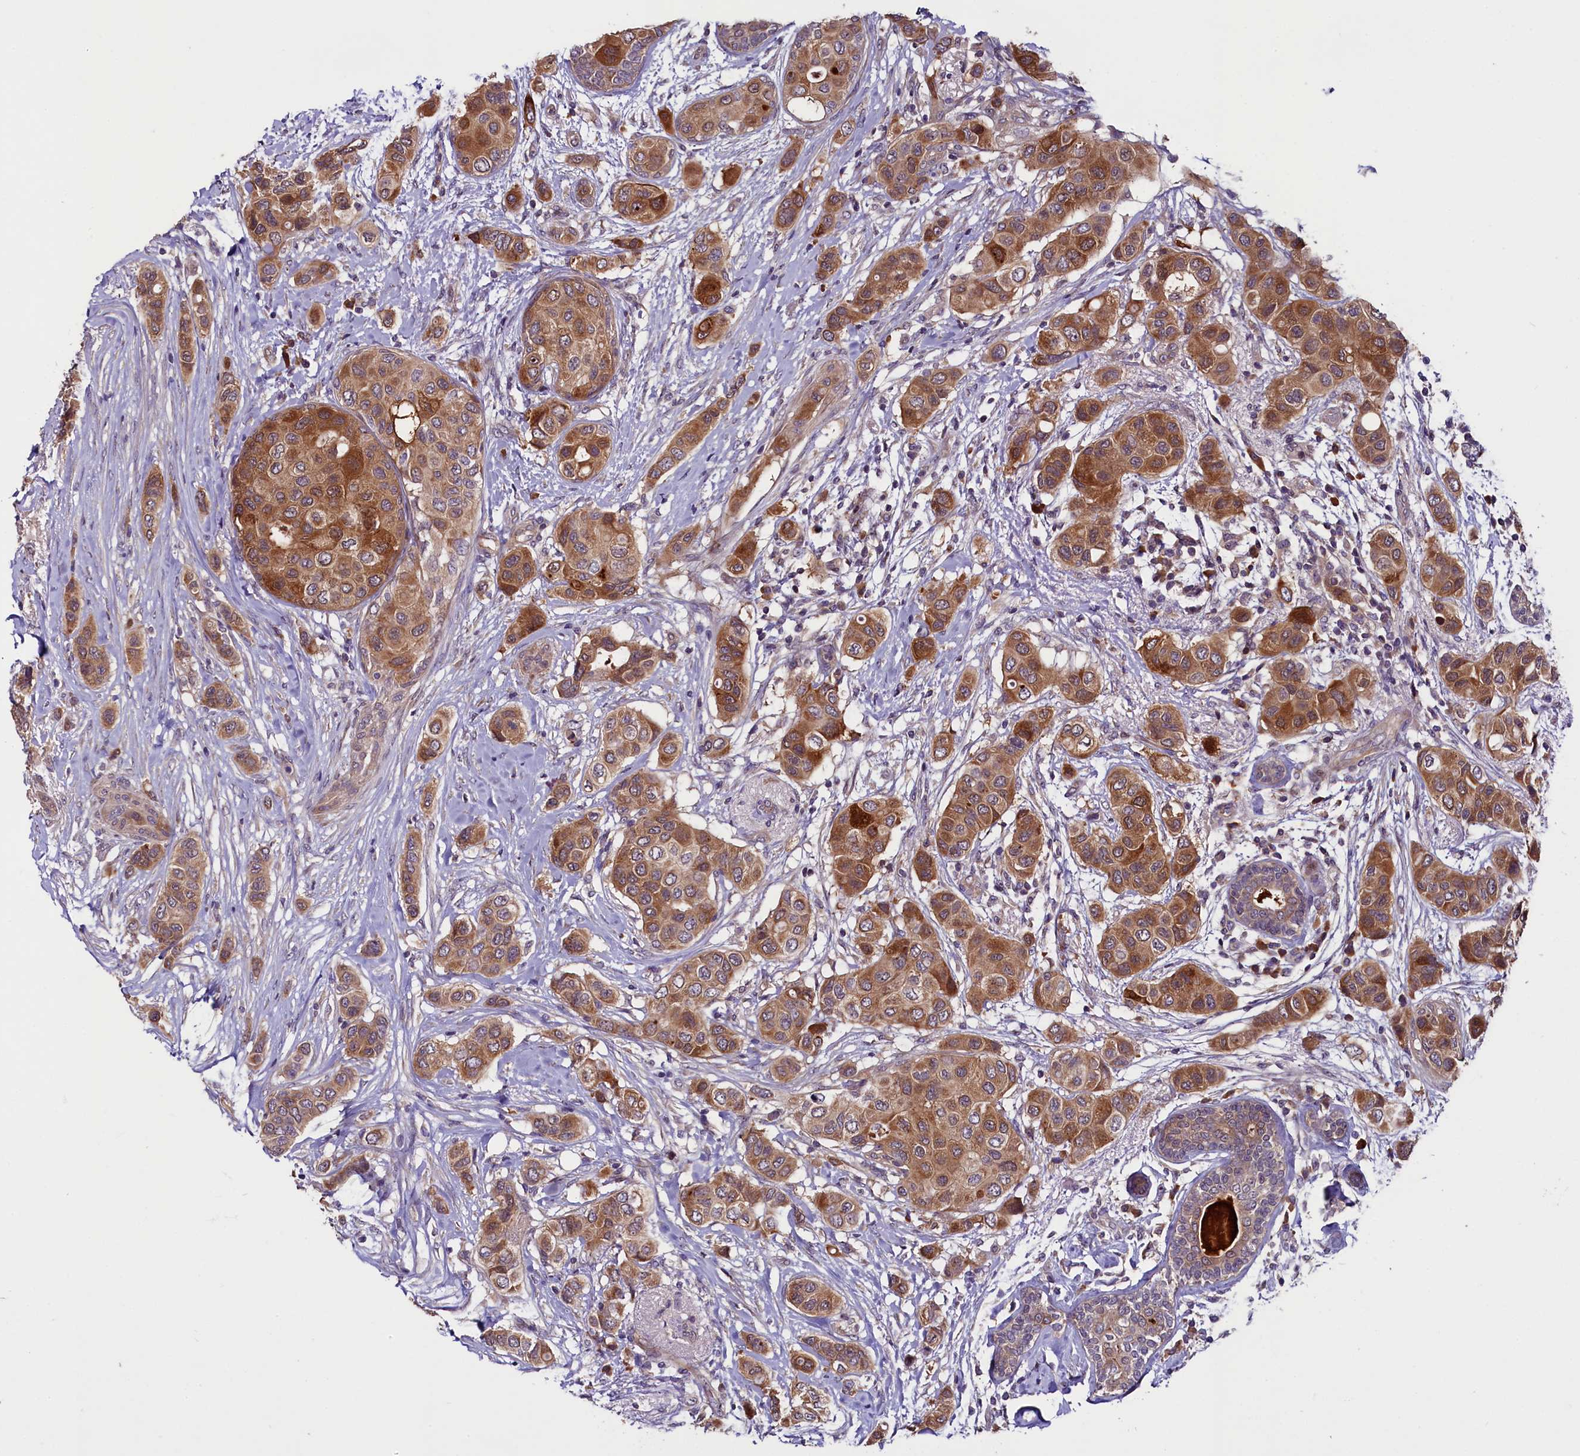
{"staining": {"intensity": "moderate", "quantity": ">75%", "location": "cytoplasmic/membranous"}, "tissue": "breast cancer", "cell_type": "Tumor cells", "image_type": "cancer", "snomed": [{"axis": "morphology", "description": "Lobular carcinoma"}, {"axis": "topography", "description": "Breast"}], "caption": "Lobular carcinoma (breast) stained with DAB IHC shows medium levels of moderate cytoplasmic/membranous staining in approximately >75% of tumor cells.", "gene": "RPUSD2", "patient": {"sex": "female", "age": 51}}